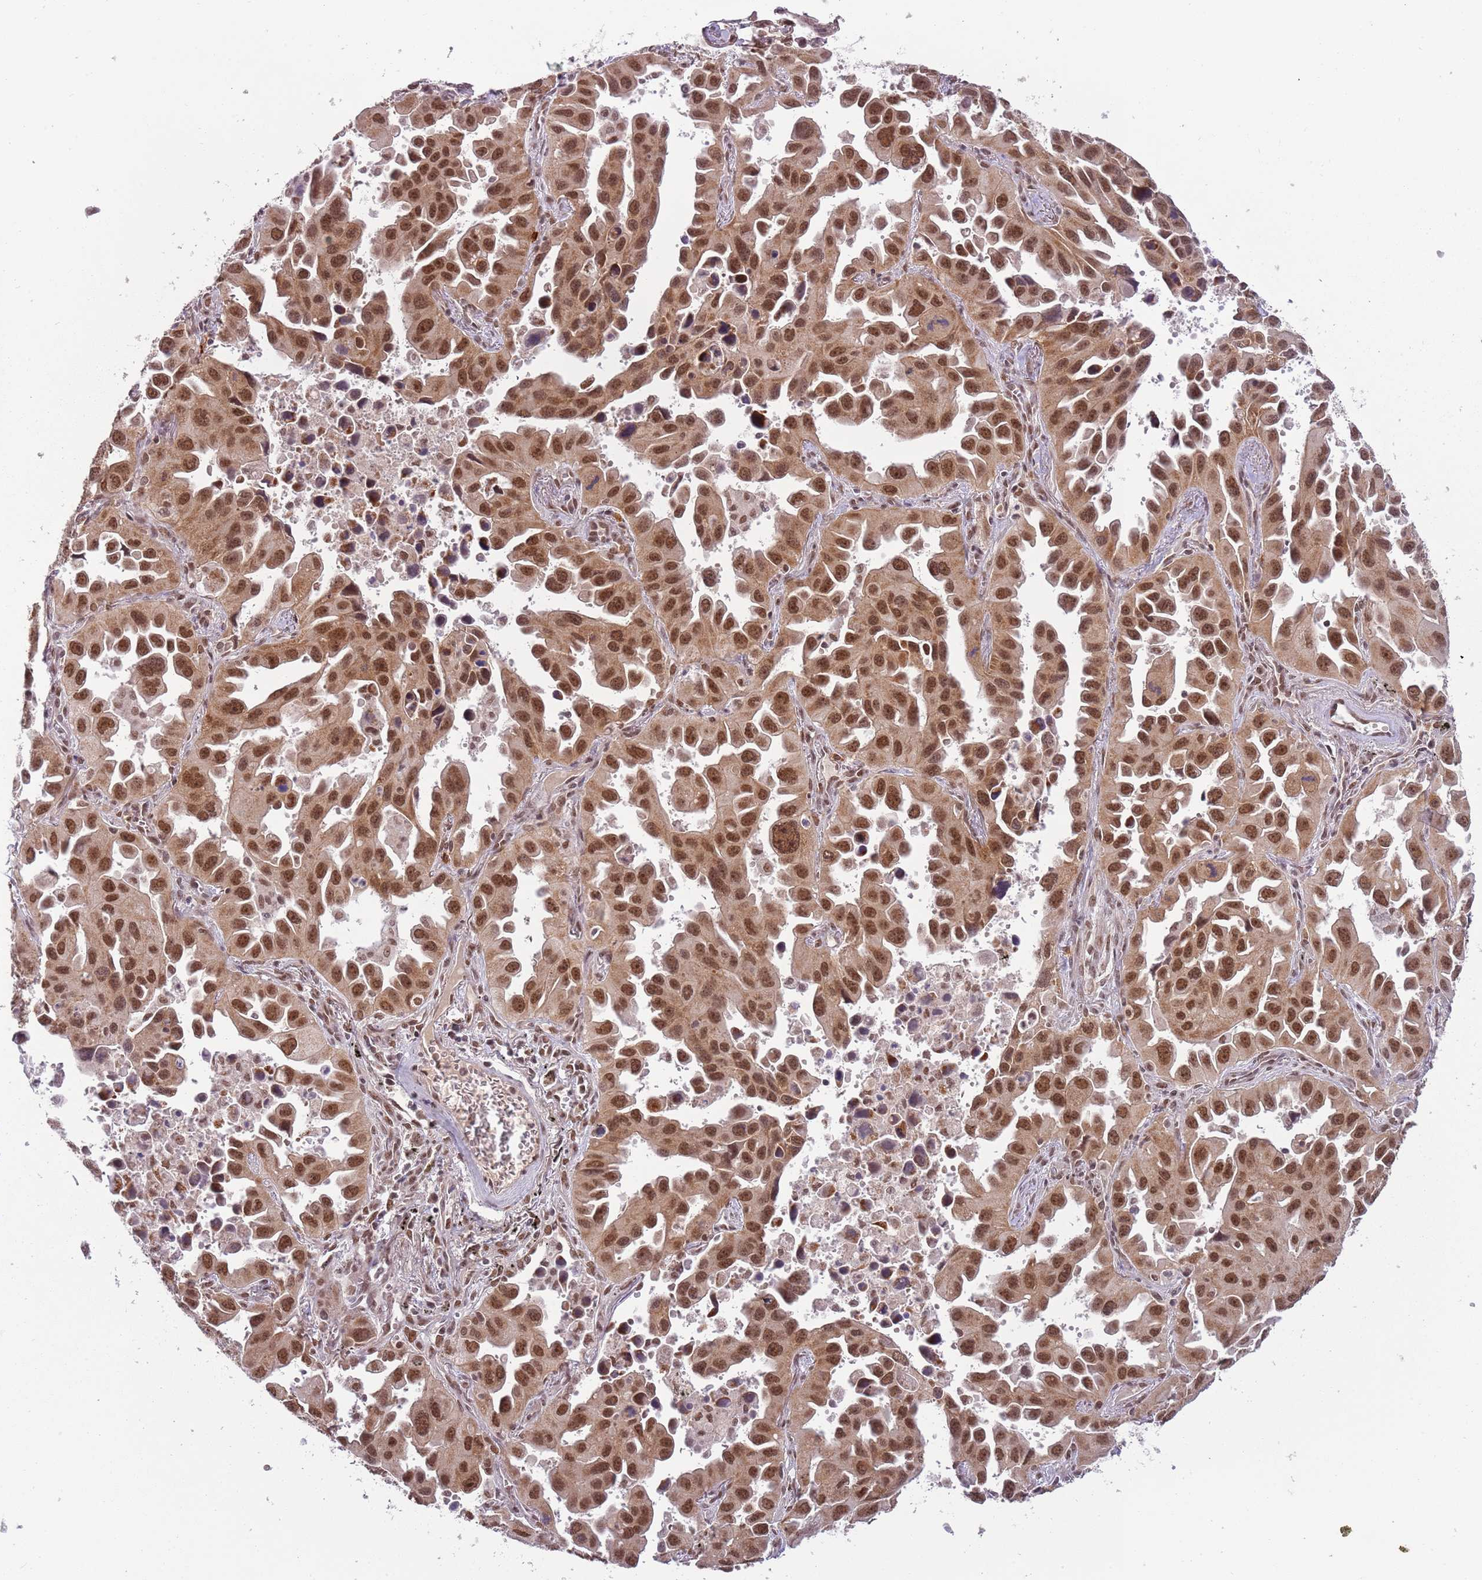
{"staining": {"intensity": "moderate", "quantity": ">75%", "location": "nuclear"}, "tissue": "lung cancer", "cell_type": "Tumor cells", "image_type": "cancer", "snomed": [{"axis": "morphology", "description": "Adenocarcinoma, NOS"}, {"axis": "topography", "description": "Lung"}], "caption": "Immunohistochemistry of adenocarcinoma (lung) reveals medium levels of moderate nuclear expression in about >75% of tumor cells.", "gene": "FAM120AOS", "patient": {"sex": "male", "age": 66}}